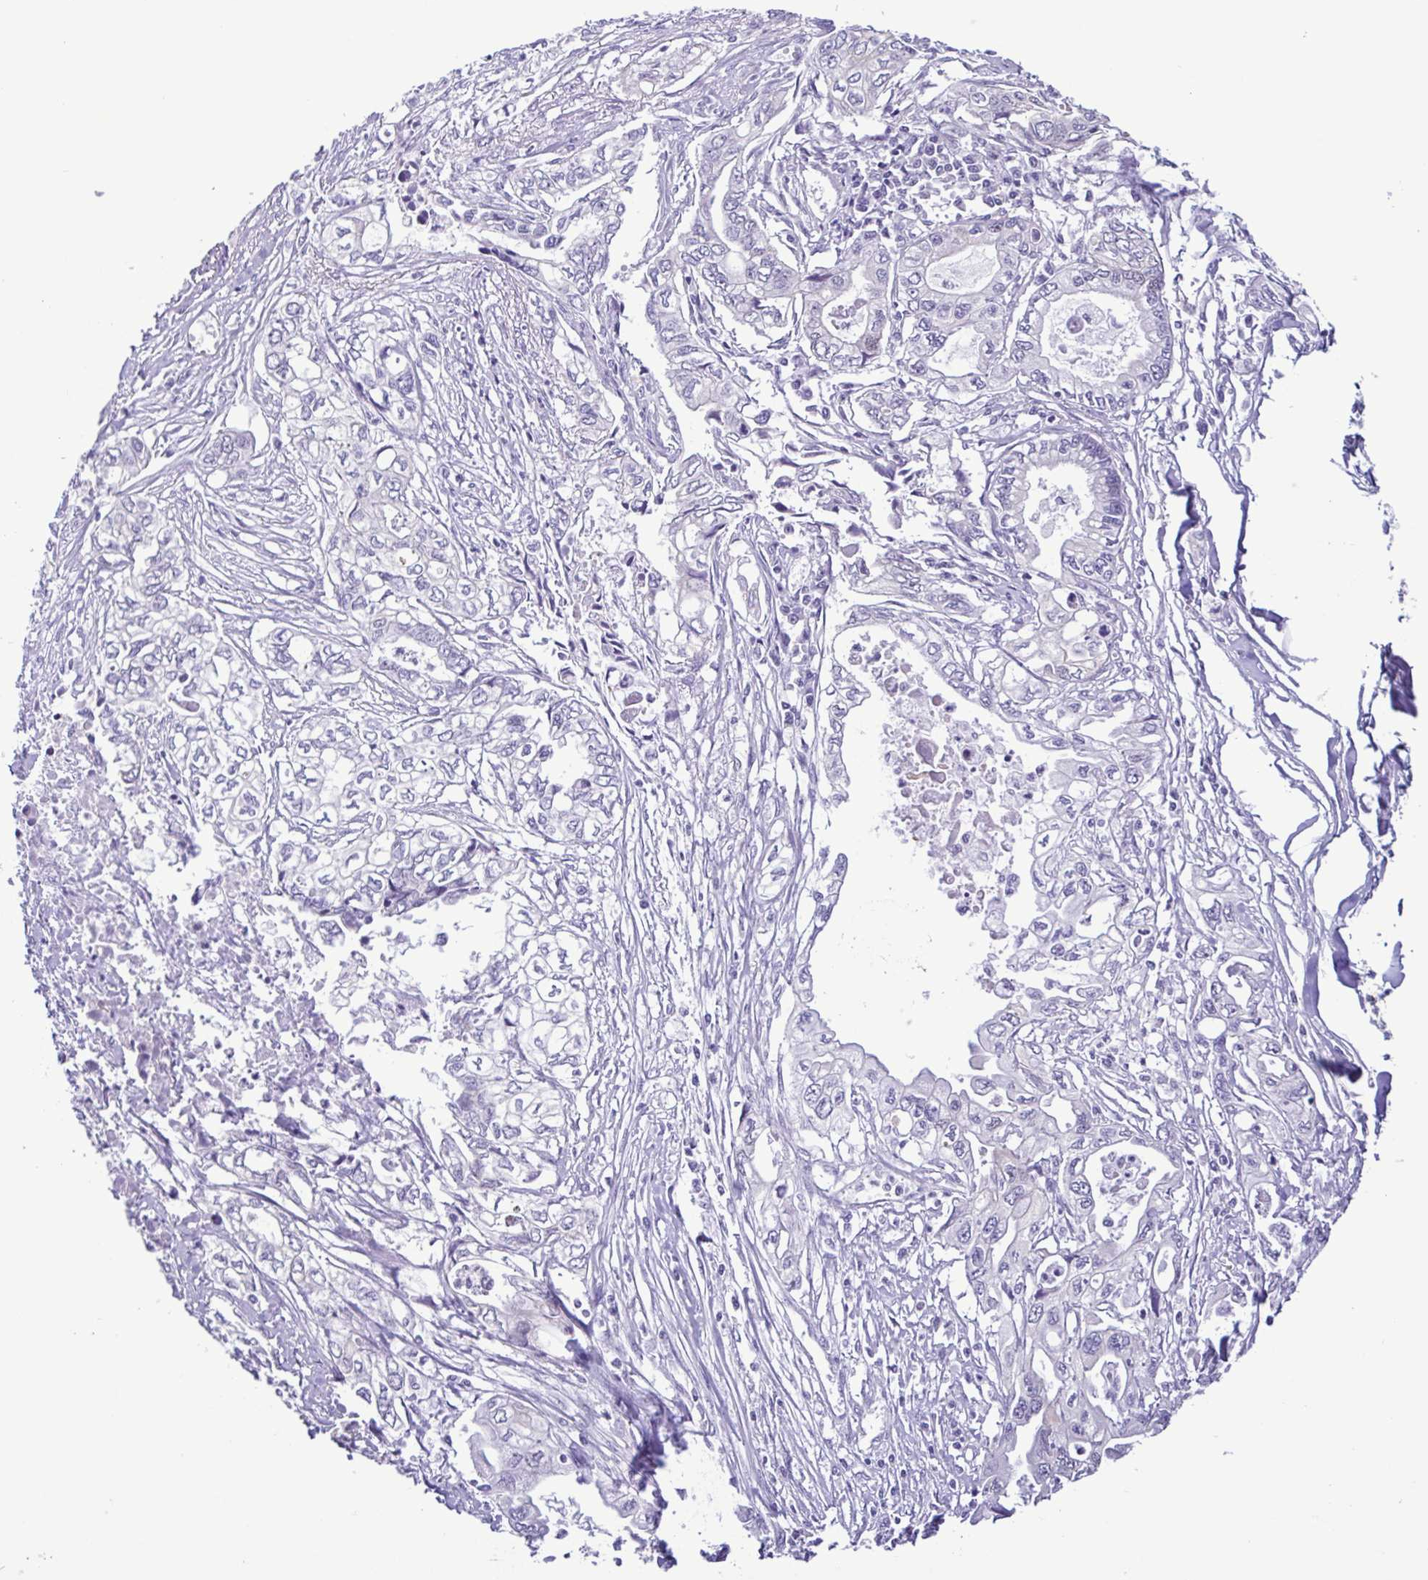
{"staining": {"intensity": "negative", "quantity": "none", "location": "none"}, "tissue": "pancreatic cancer", "cell_type": "Tumor cells", "image_type": "cancer", "snomed": [{"axis": "morphology", "description": "Adenocarcinoma, NOS"}, {"axis": "topography", "description": "Pancreas"}], "caption": "Pancreatic cancer (adenocarcinoma) was stained to show a protein in brown. There is no significant staining in tumor cells.", "gene": "CBY2", "patient": {"sex": "male", "age": 68}}